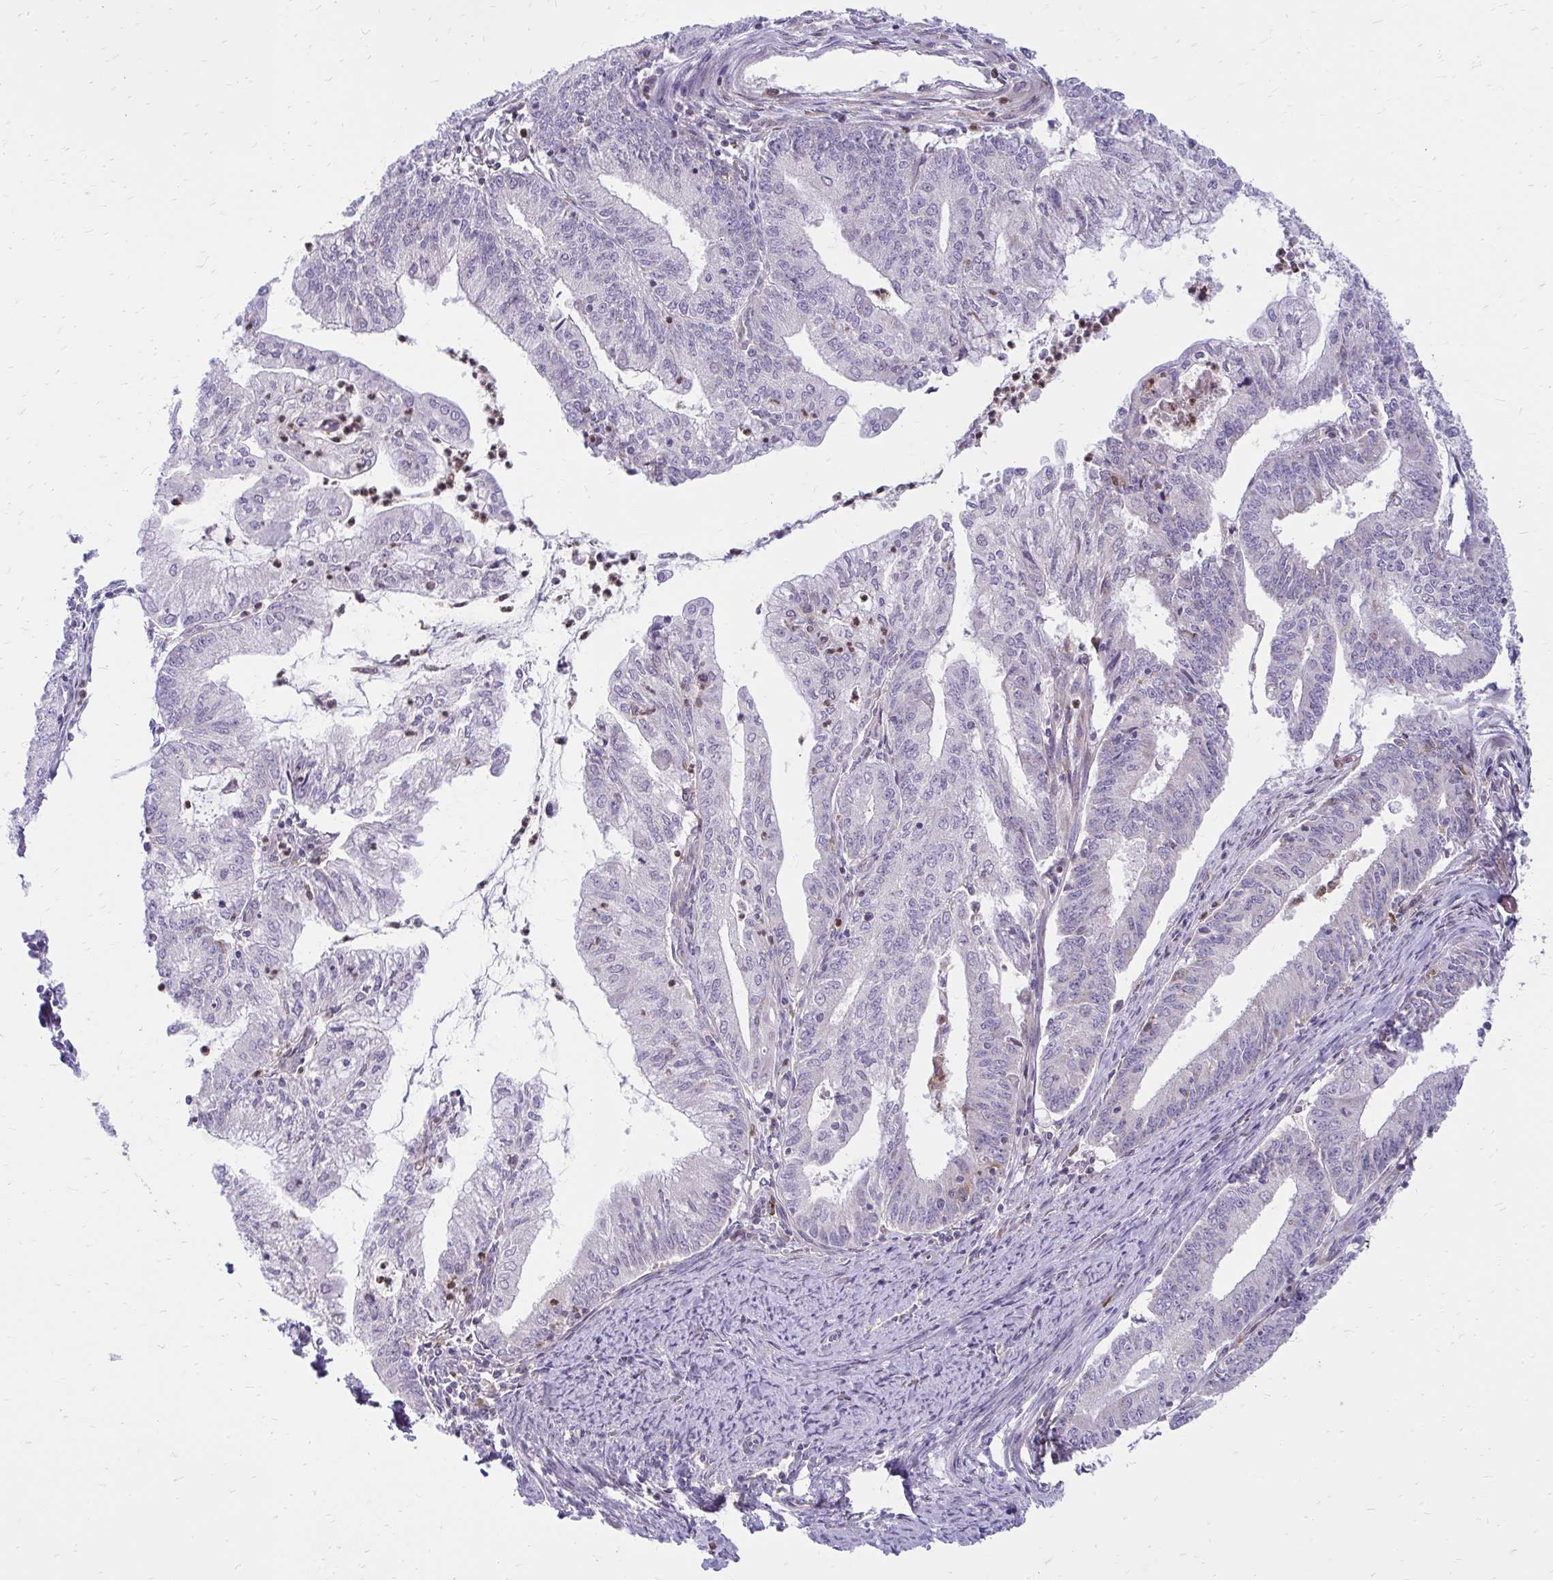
{"staining": {"intensity": "negative", "quantity": "none", "location": "none"}, "tissue": "endometrial cancer", "cell_type": "Tumor cells", "image_type": "cancer", "snomed": [{"axis": "morphology", "description": "Adenocarcinoma, NOS"}, {"axis": "topography", "description": "Endometrium"}], "caption": "A histopathology image of adenocarcinoma (endometrial) stained for a protein reveals no brown staining in tumor cells.", "gene": "ASAP1", "patient": {"sex": "female", "age": 61}}